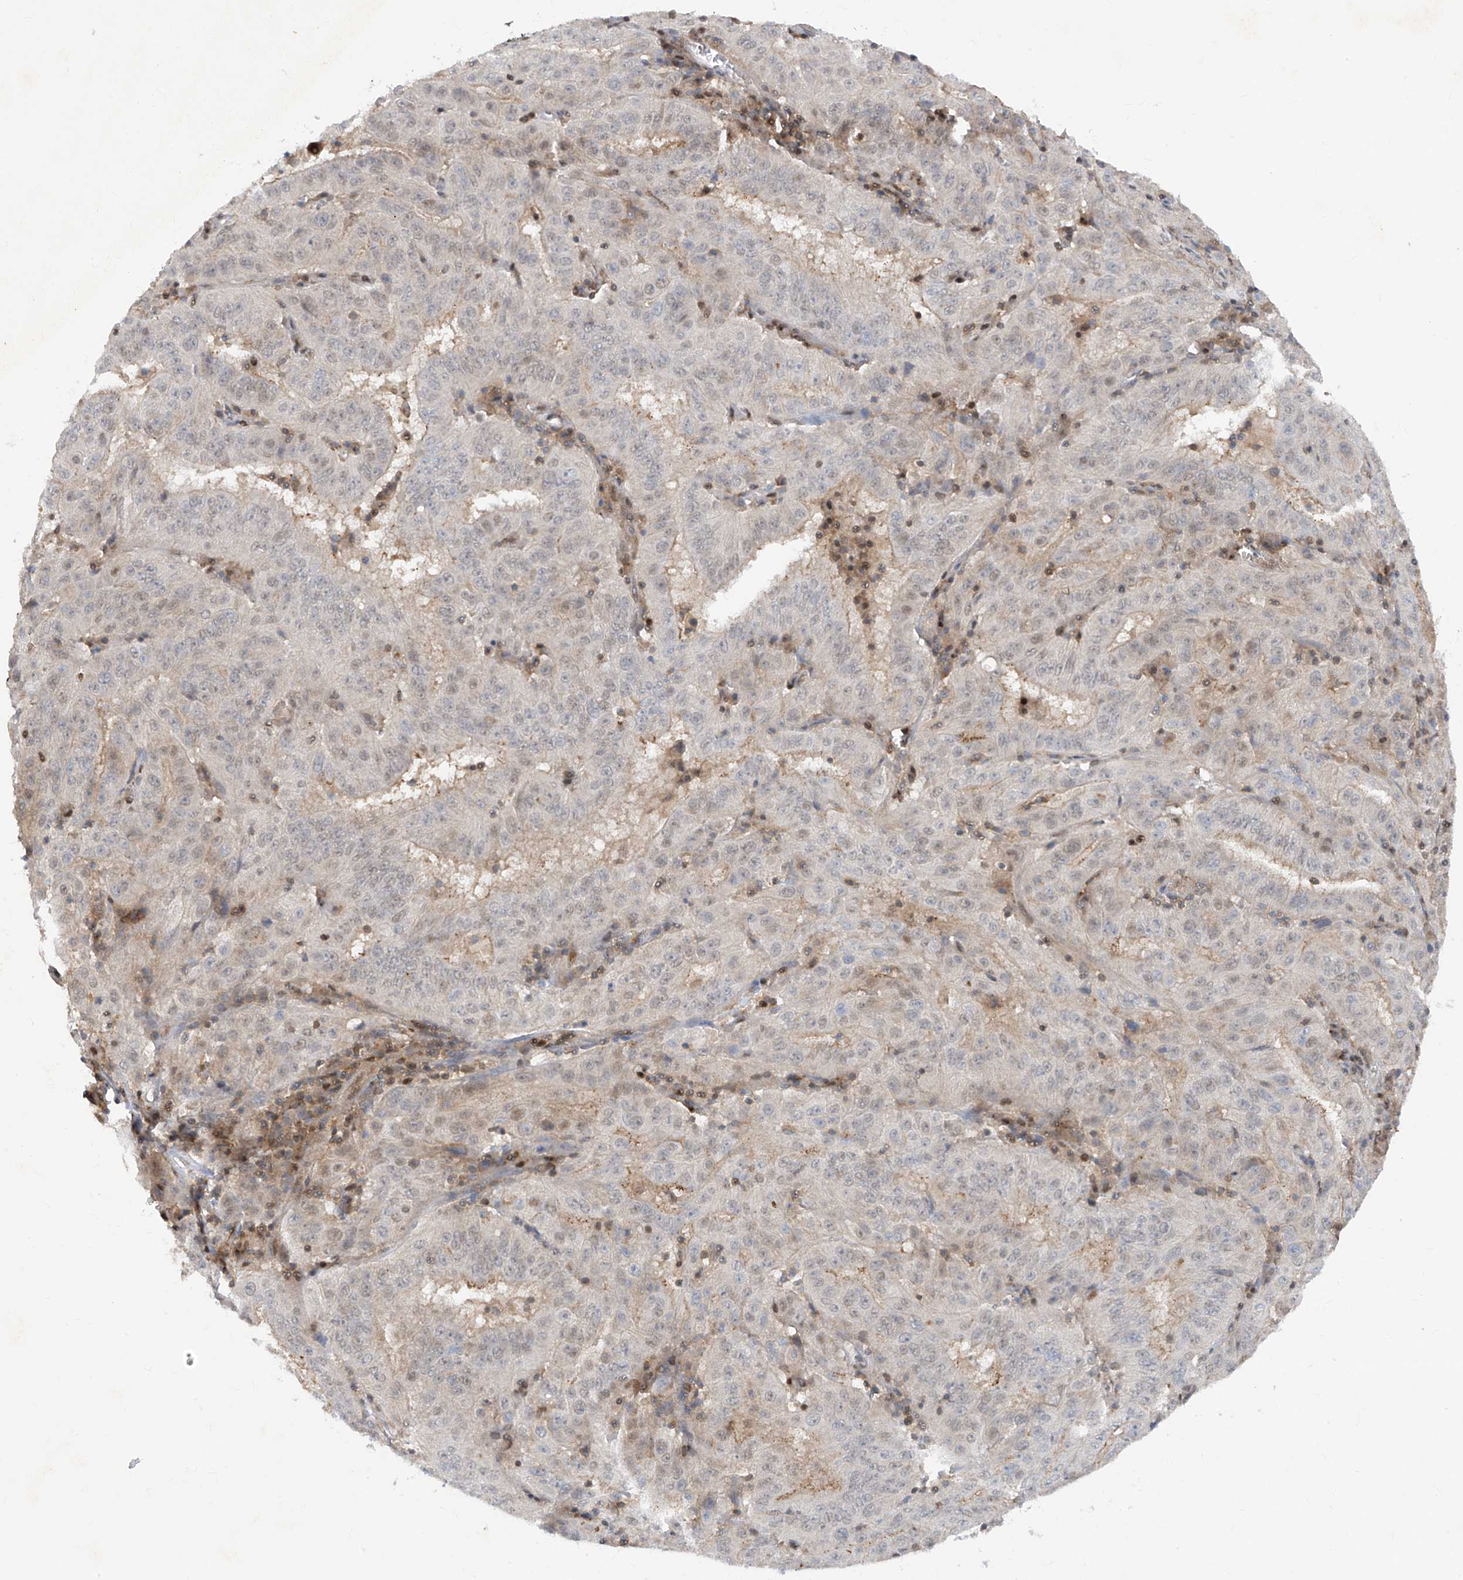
{"staining": {"intensity": "negative", "quantity": "none", "location": "none"}, "tissue": "pancreatic cancer", "cell_type": "Tumor cells", "image_type": "cancer", "snomed": [{"axis": "morphology", "description": "Adenocarcinoma, NOS"}, {"axis": "topography", "description": "Pancreas"}], "caption": "An immunohistochemistry (IHC) histopathology image of pancreatic cancer (adenocarcinoma) is shown. There is no staining in tumor cells of pancreatic cancer (adenocarcinoma). (DAB immunohistochemistry visualized using brightfield microscopy, high magnification).", "gene": "ZNF358", "patient": {"sex": "male", "age": 63}}